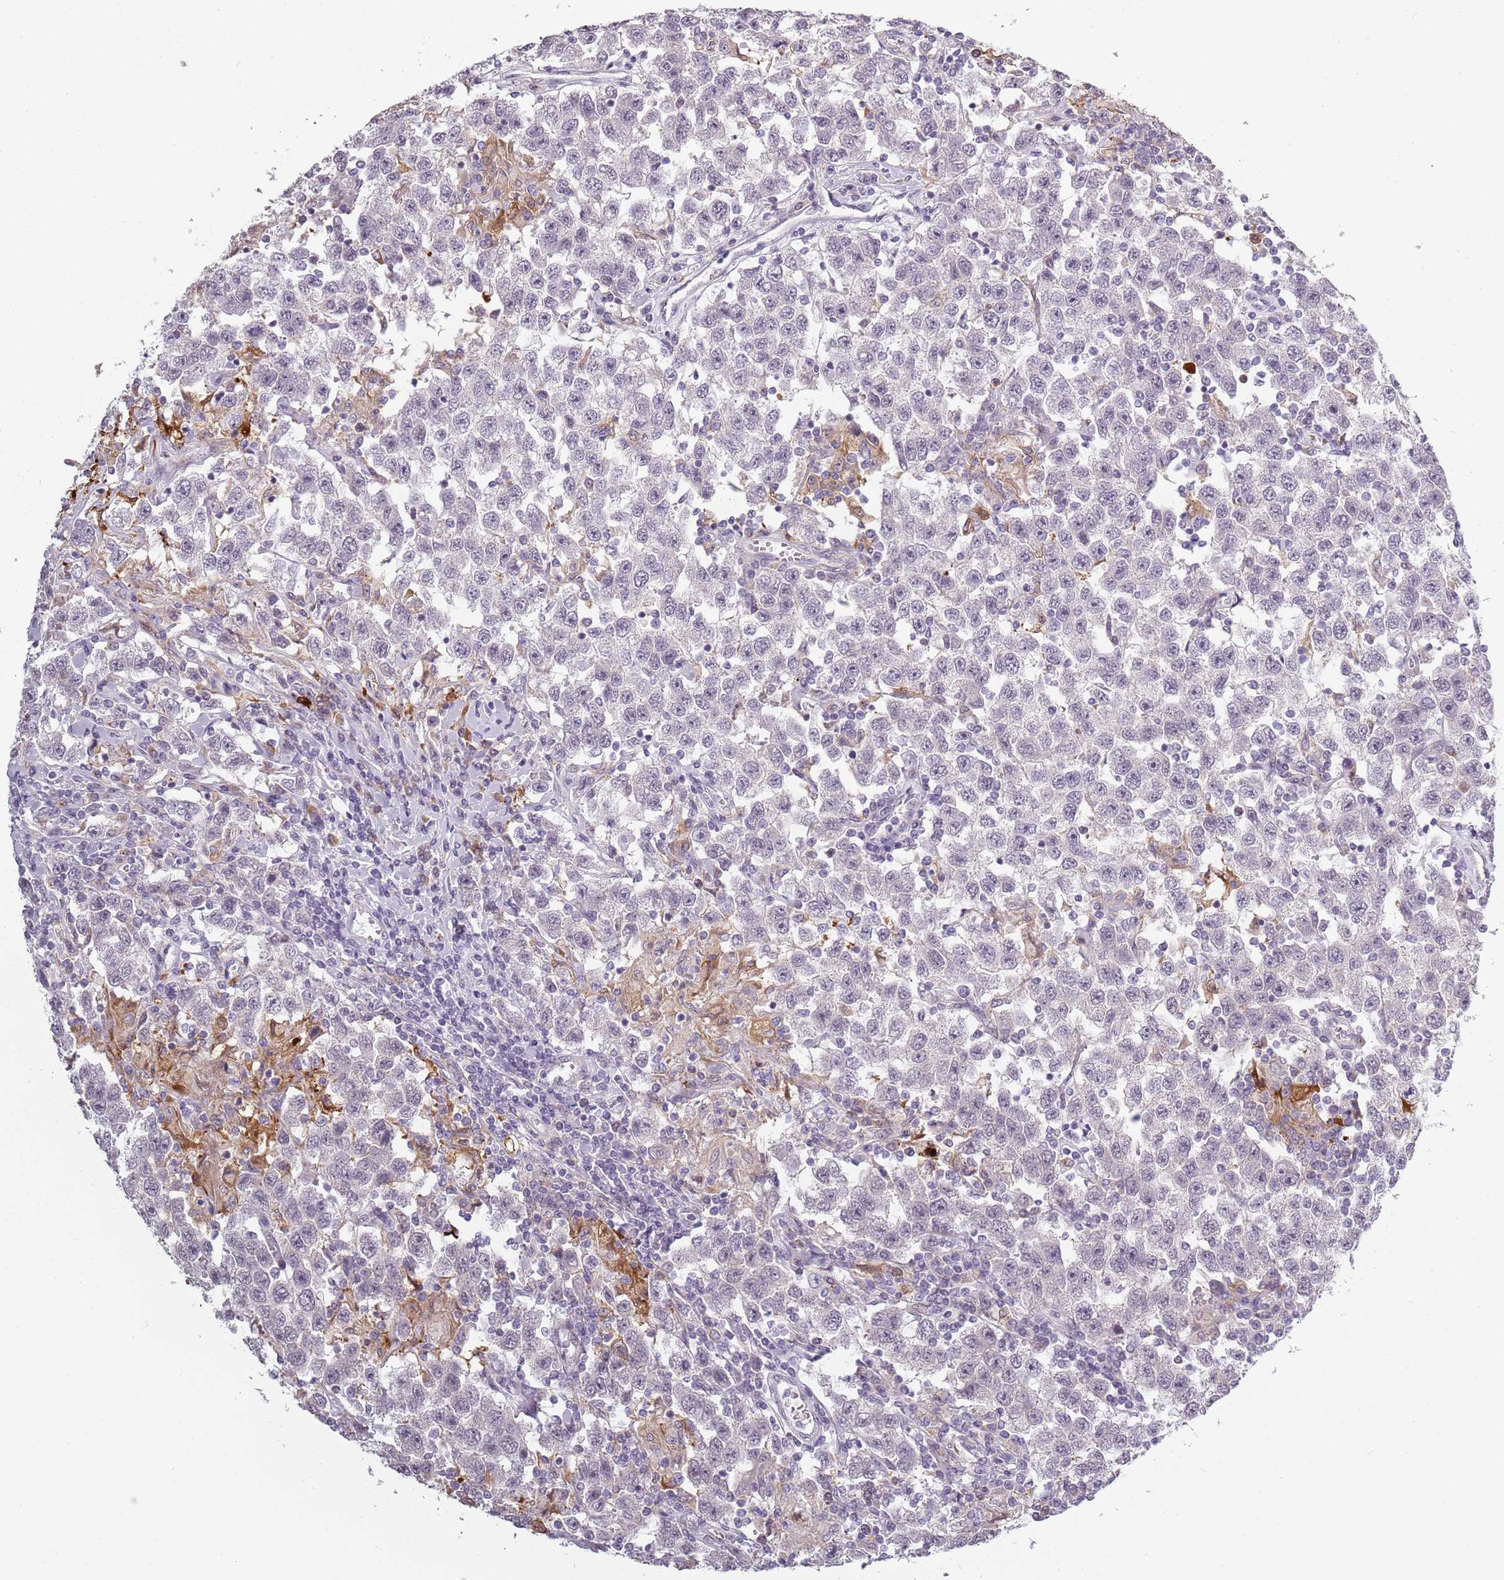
{"staining": {"intensity": "negative", "quantity": "none", "location": "none"}, "tissue": "testis cancer", "cell_type": "Tumor cells", "image_type": "cancer", "snomed": [{"axis": "morphology", "description": "Seminoma, NOS"}, {"axis": "topography", "description": "Testis"}], "caption": "A photomicrograph of human seminoma (testis) is negative for staining in tumor cells.", "gene": "CC2D2B", "patient": {"sex": "male", "age": 41}}